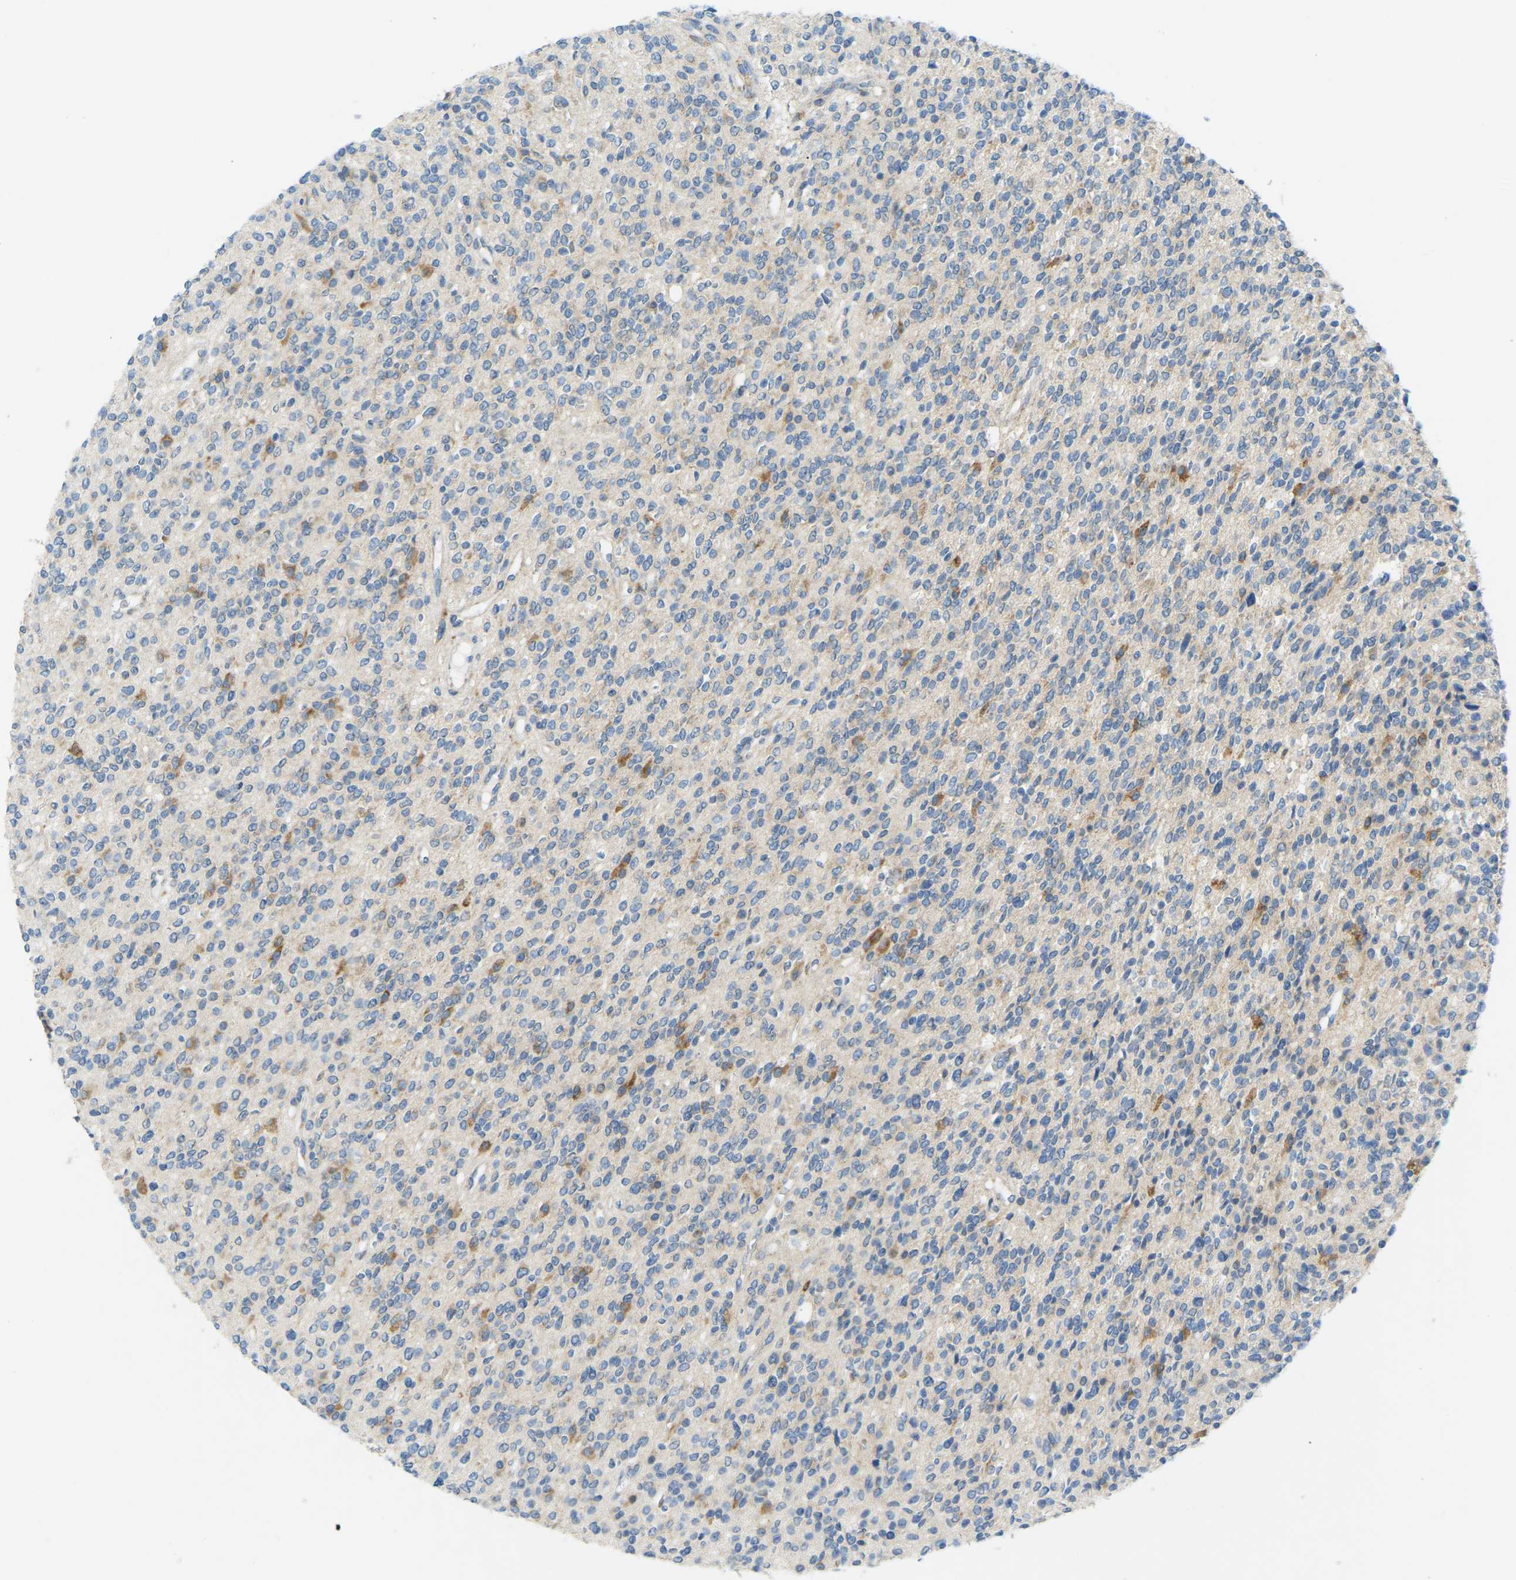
{"staining": {"intensity": "moderate", "quantity": "25%-75%", "location": "cytoplasmic/membranous"}, "tissue": "glioma", "cell_type": "Tumor cells", "image_type": "cancer", "snomed": [{"axis": "morphology", "description": "Glioma, malignant, High grade"}, {"axis": "topography", "description": "Brain"}], "caption": "A brown stain labels moderate cytoplasmic/membranous staining of a protein in human glioma tumor cells.", "gene": "SND1", "patient": {"sex": "male", "age": 34}}